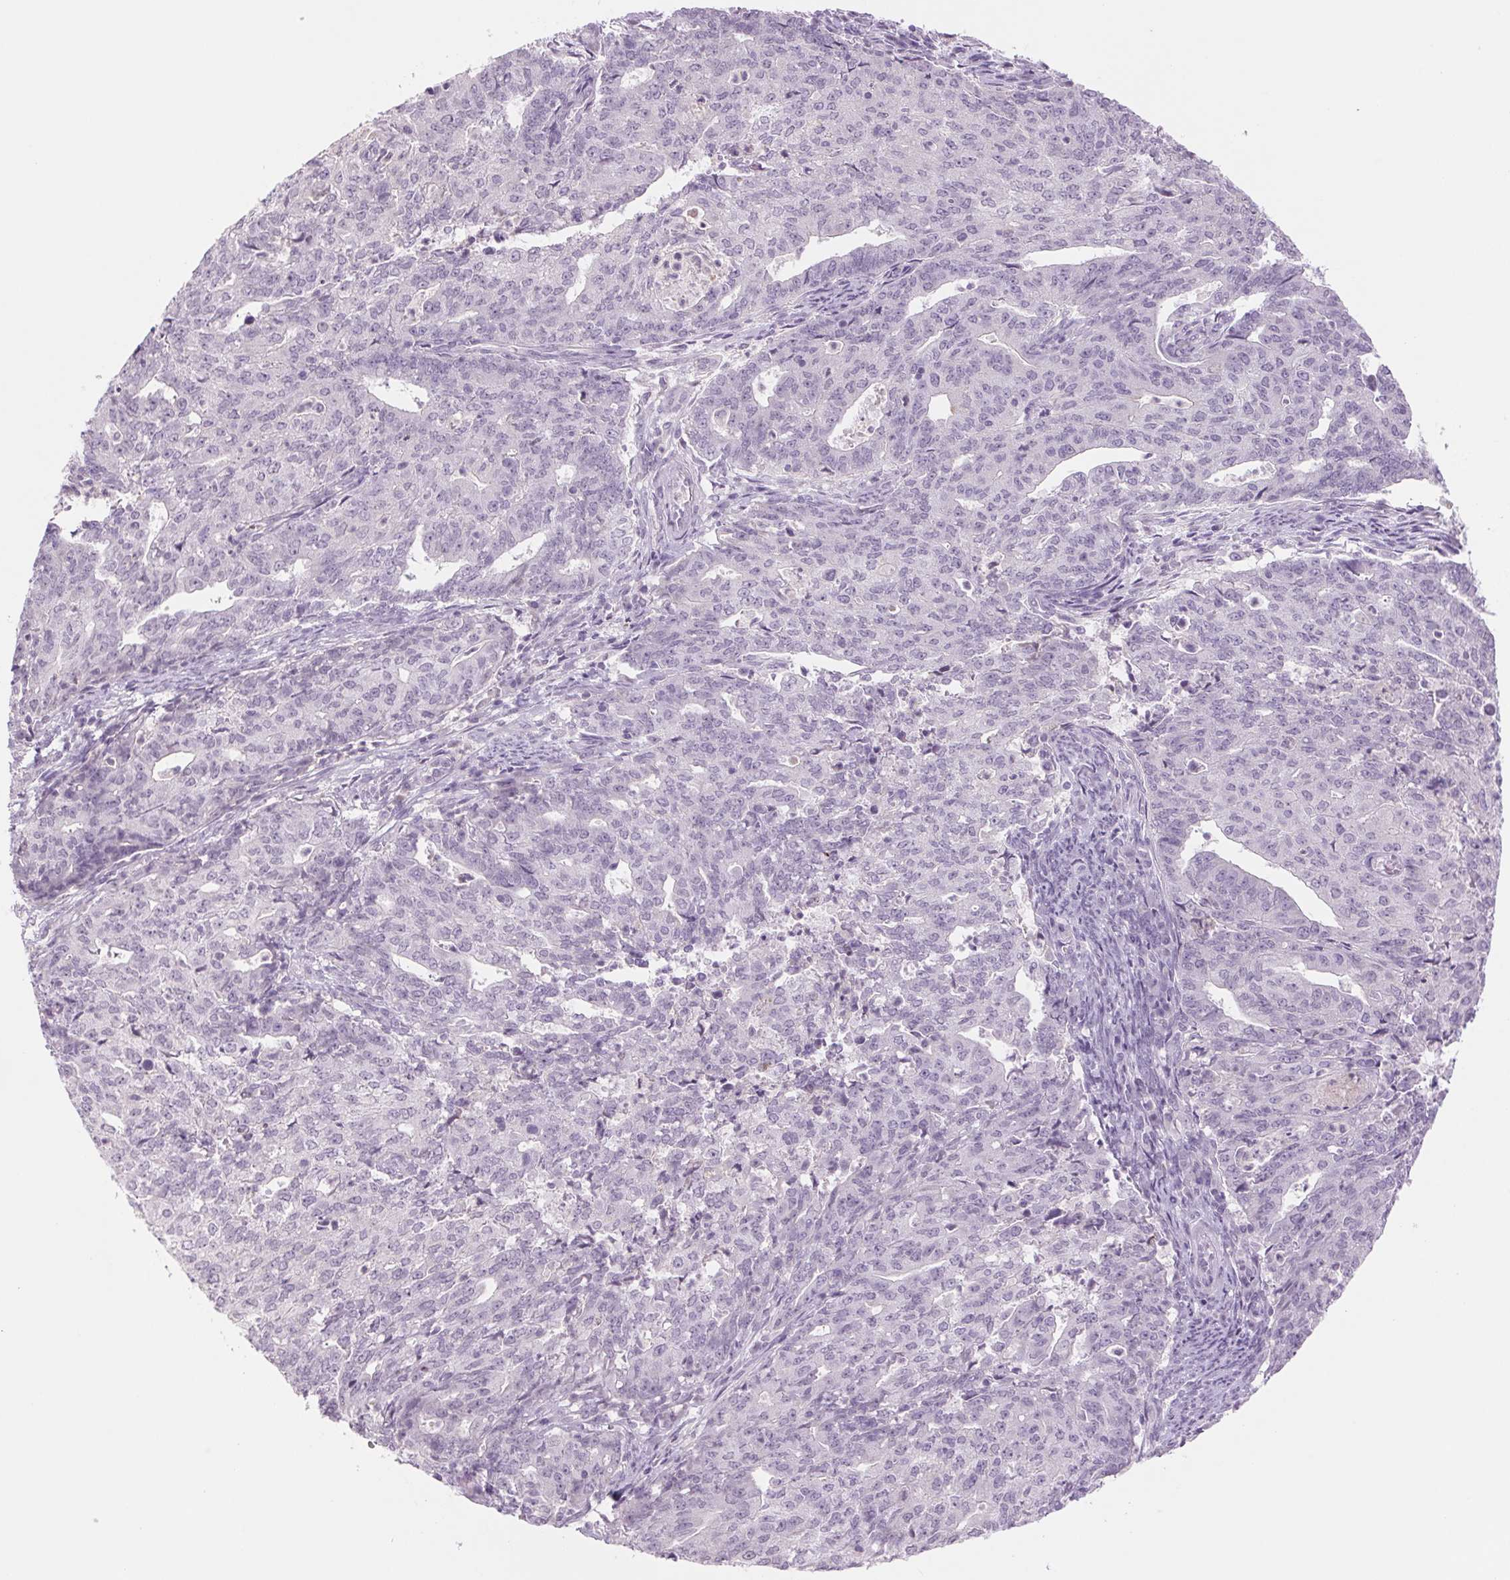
{"staining": {"intensity": "negative", "quantity": "none", "location": "none"}, "tissue": "endometrial cancer", "cell_type": "Tumor cells", "image_type": "cancer", "snomed": [{"axis": "morphology", "description": "Adenocarcinoma, NOS"}, {"axis": "topography", "description": "Endometrium"}], "caption": "An image of adenocarcinoma (endometrial) stained for a protein shows no brown staining in tumor cells. (DAB (3,3'-diaminobenzidine) immunohistochemistry (IHC) with hematoxylin counter stain).", "gene": "KRT1", "patient": {"sex": "female", "age": 82}}